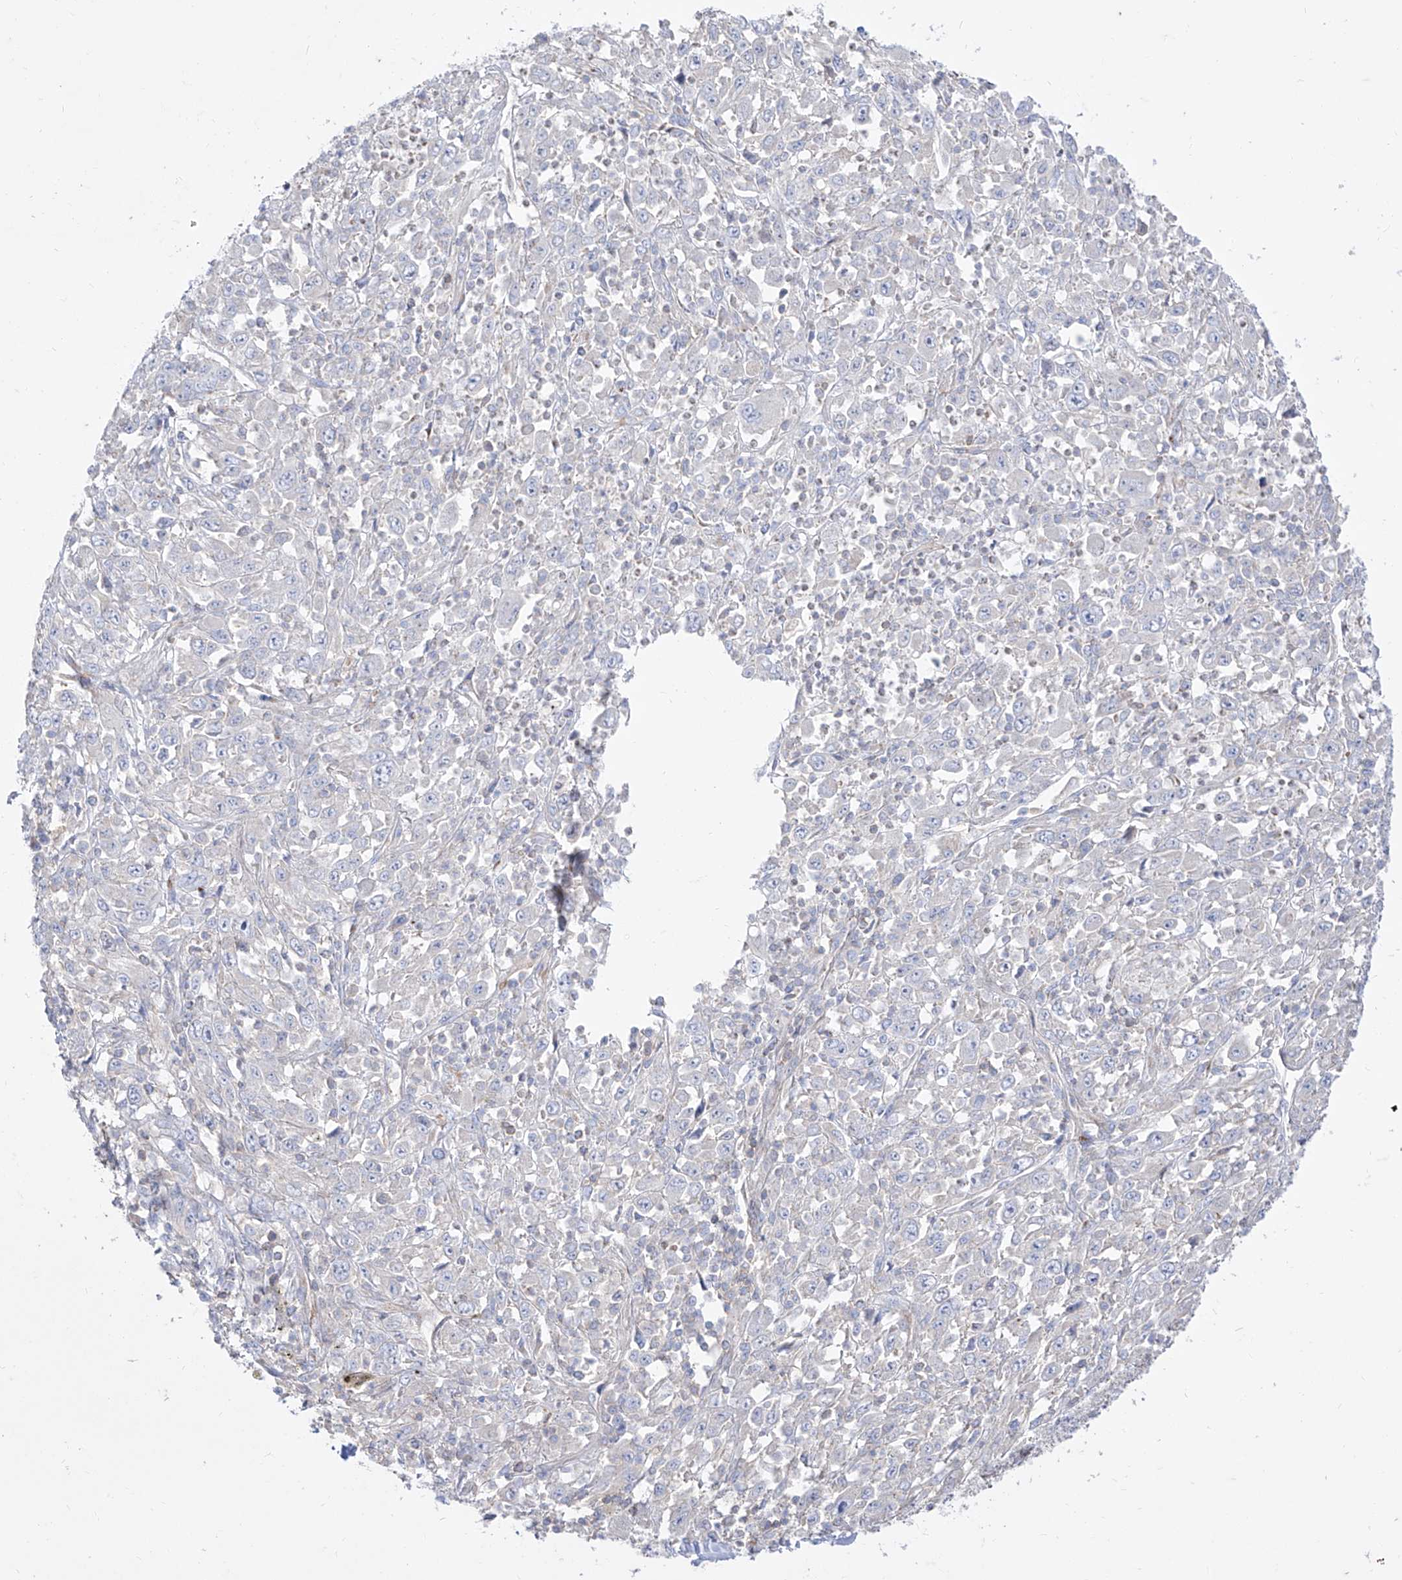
{"staining": {"intensity": "negative", "quantity": "none", "location": "none"}, "tissue": "melanoma", "cell_type": "Tumor cells", "image_type": "cancer", "snomed": [{"axis": "morphology", "description": "Malignant melanoma, Metastatic site"}, {"axis": "topography", "description": "Skin"}], "caption": "Melanoma was stained to show a protein in brown. There is no significant staining in tumor cells.", "gene": "C1orf74", "patient": {"sex": "female", "age": 56}}